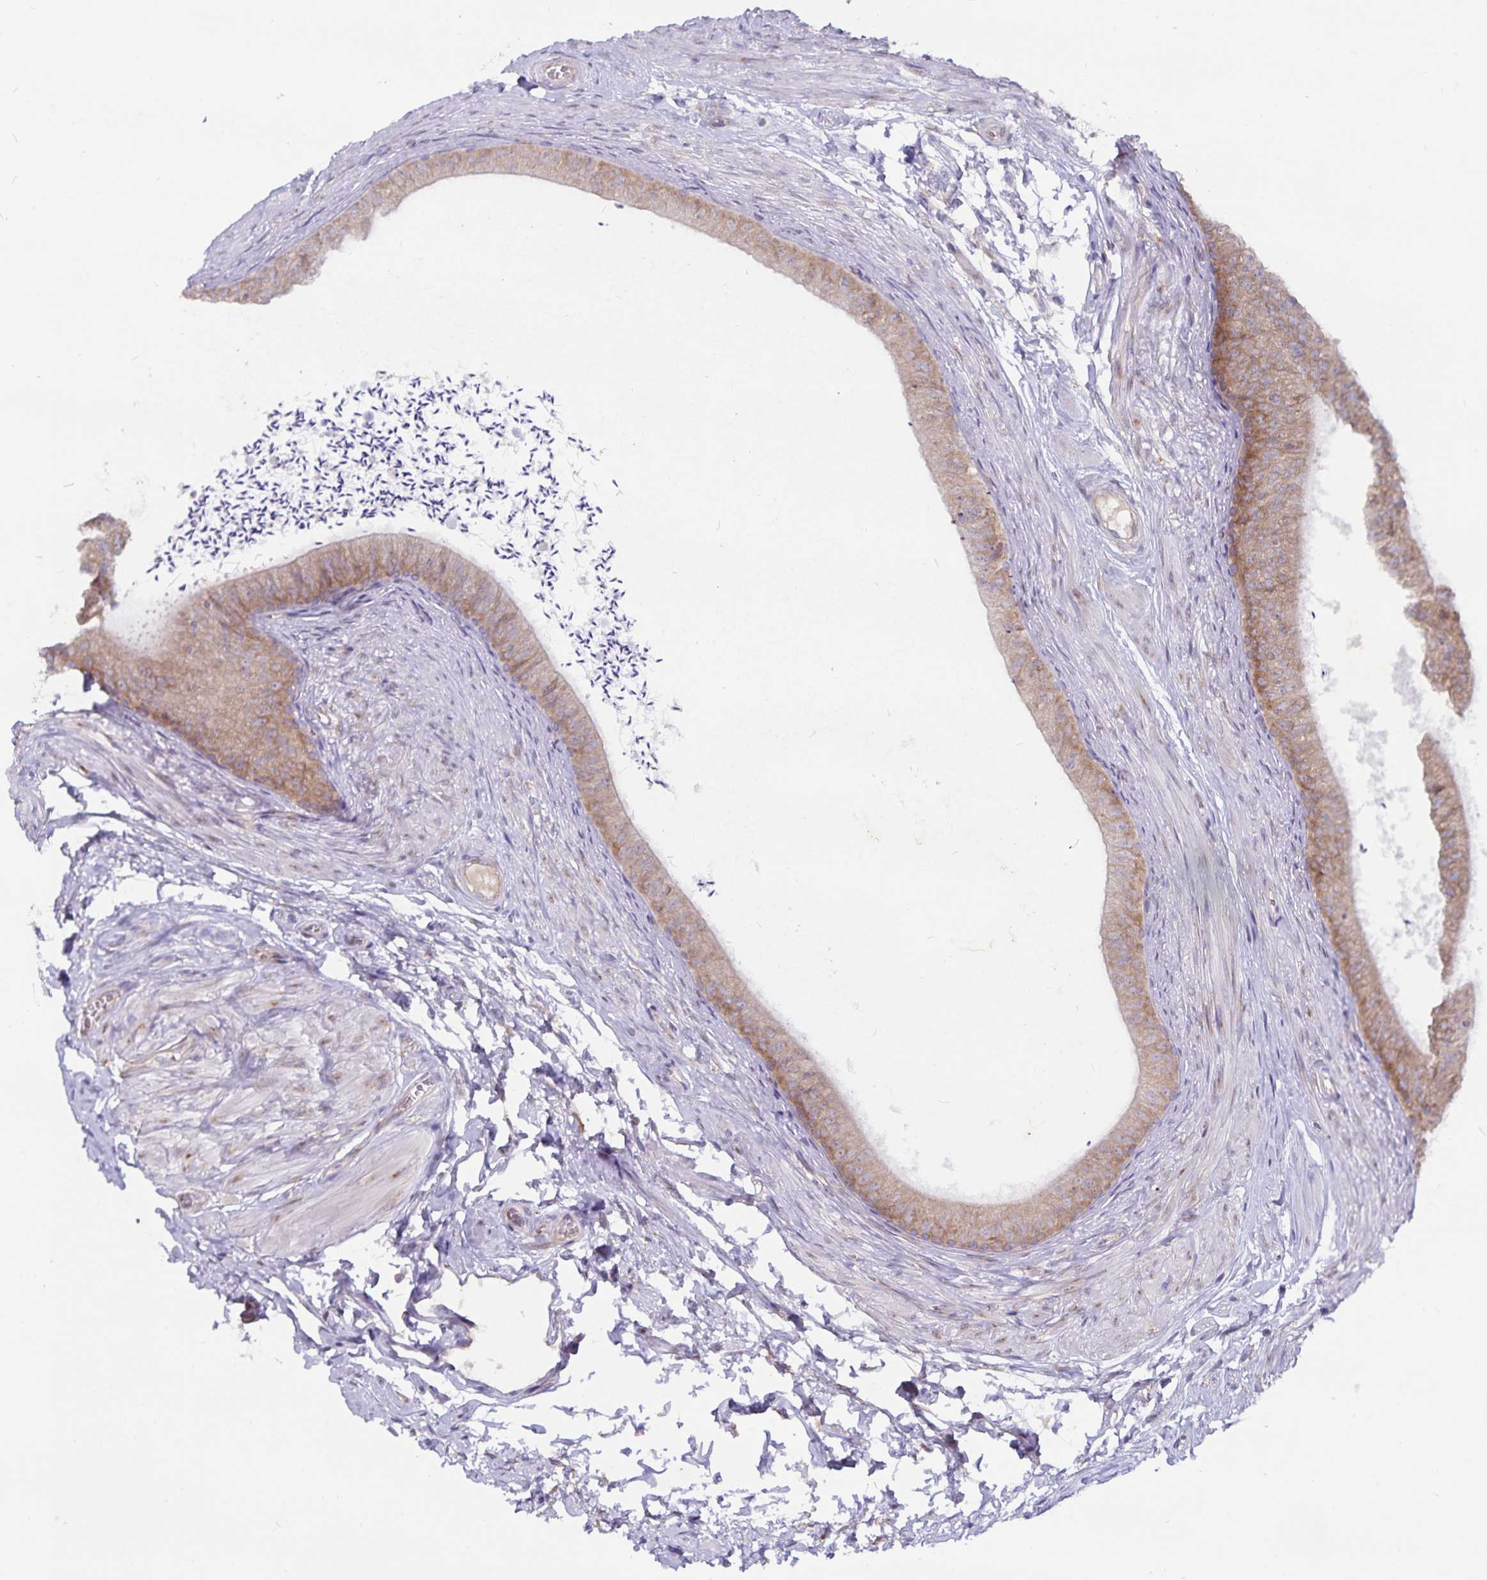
{"staining": {"intensity": "moderate", "quantity": ">75%", "location": "cytoplasmic/membranous"}, "tissue": "epididymis", "cell_type": "Glandular cells", "image_type": "normal", "snomed": [{"axis": "morphology", "description": "Normal tissue, NOS"}, {"axis": "topography", "description": "Epididymis, spermatic cord, NOS"}, {"axis": "topography", "description": "Epididymis"}, {"axis": "topography", "description": "Peripheral nerve tissue"}], "caption": "Immunohistochemistry histopathology image of unremarkable human epididymis stained for a protein (brown), which shows medium levels of moderate cytoplasmic/membranous staining in approximately >75% of glandular cells.", "gene": "FAM120A", "patient": {"sex": "male", "age": 29}}